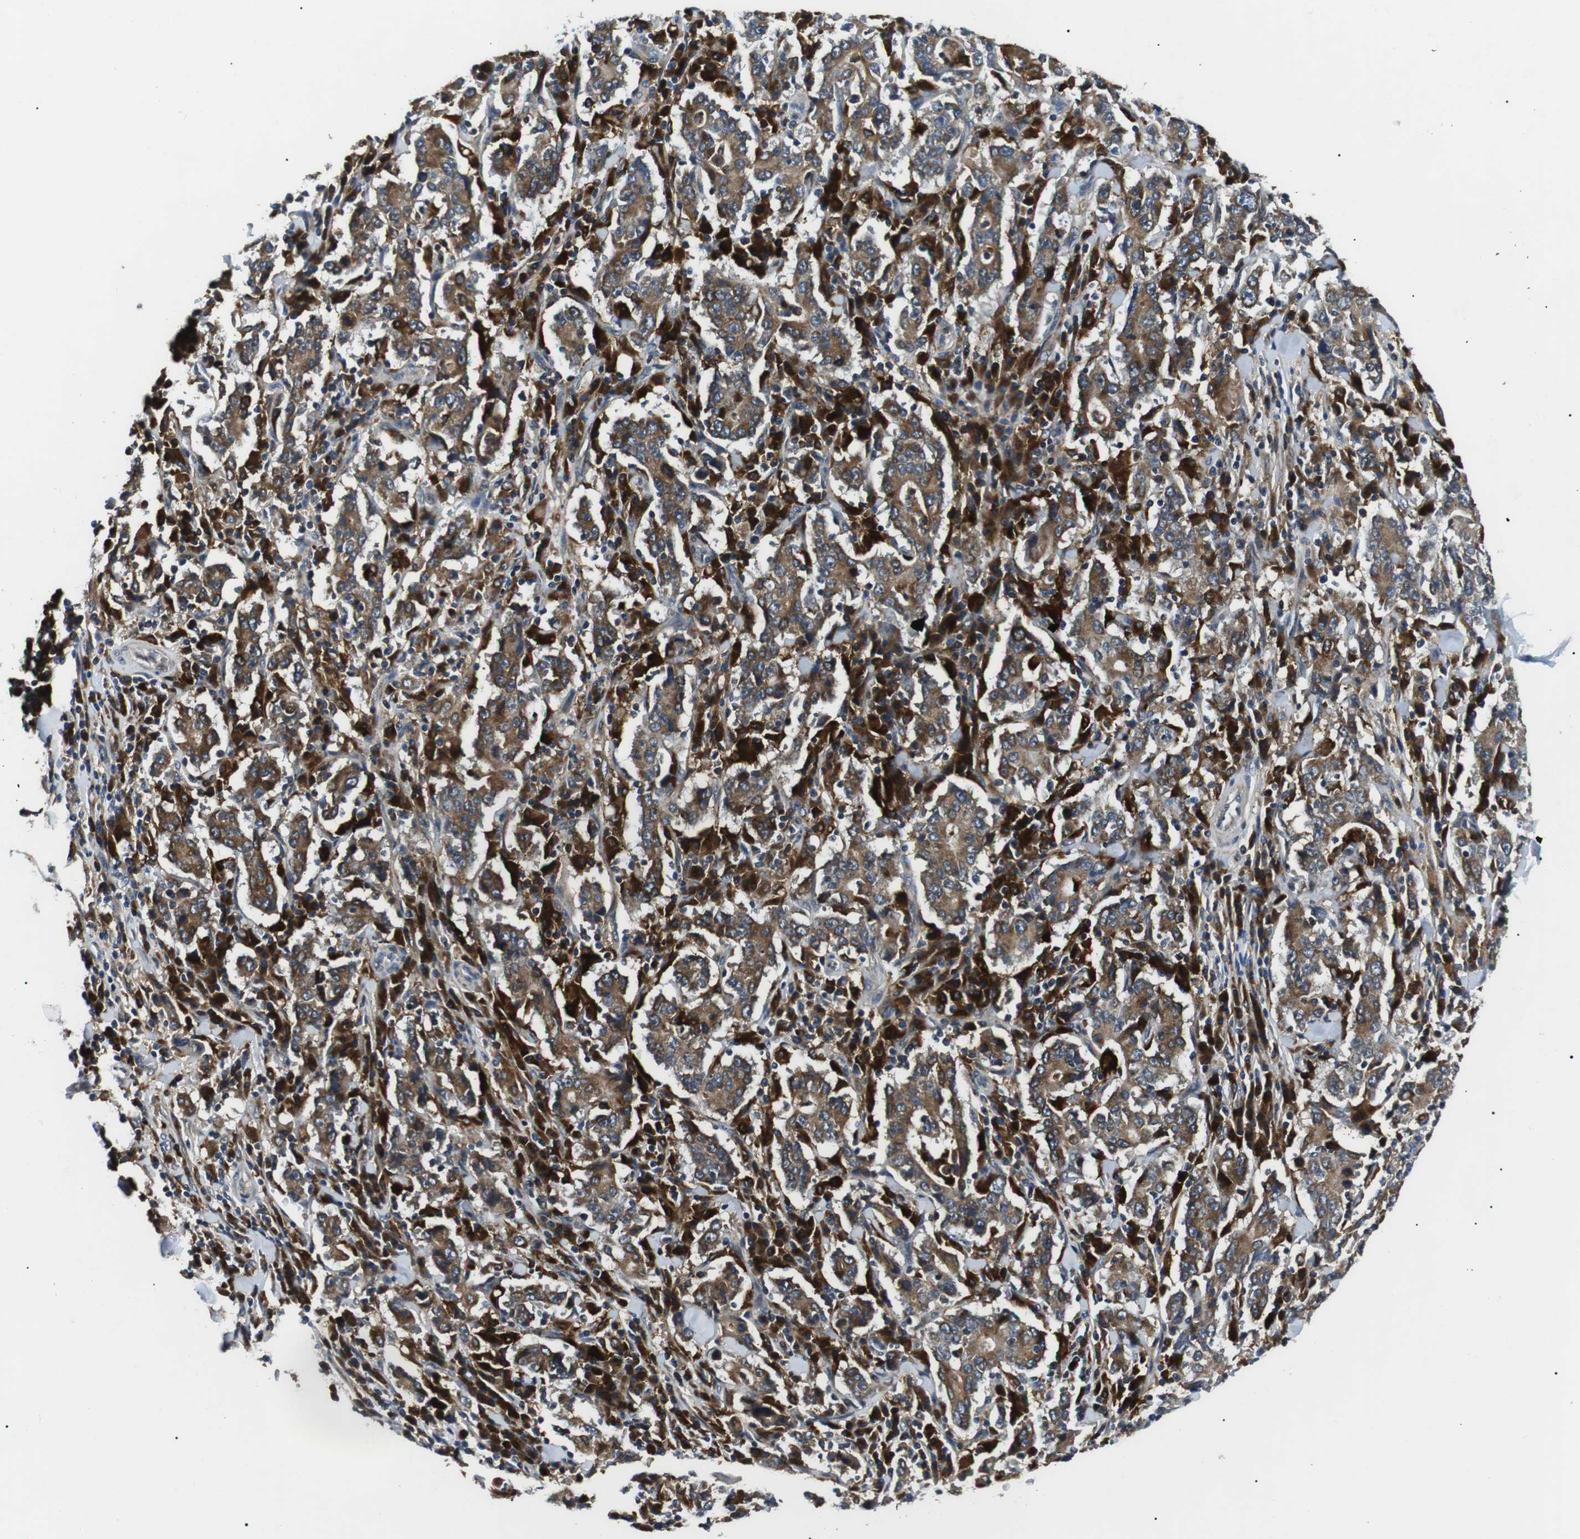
{"staining": {"intensity": "moderate", "quantity": ">75%", "location": "cytoplasmic/membranous"}, "tissue": "stomach cancer", "cell_type": "Tumor cells", "image_type": "cancer", "snomed": [{"axis": "morphology", "description": "Normal tissue, NOS"}, {"axis": "morphology", "description": "Adenocarcinoma, NOS"}, {"axis": "topography", "description": "Stomach, upper"}, {"axis": "topography", "description": "Stomach"}], "caption": "High-power microscopy captured an immunohistochemistry histopathology image of stomach adenocarcinoma, revealing moderate cytoplasmic/membranous expression in approximately >75% of tumor cells.", "gene": "RAB9A", "patient": {"sex": "male", "age": 59}}